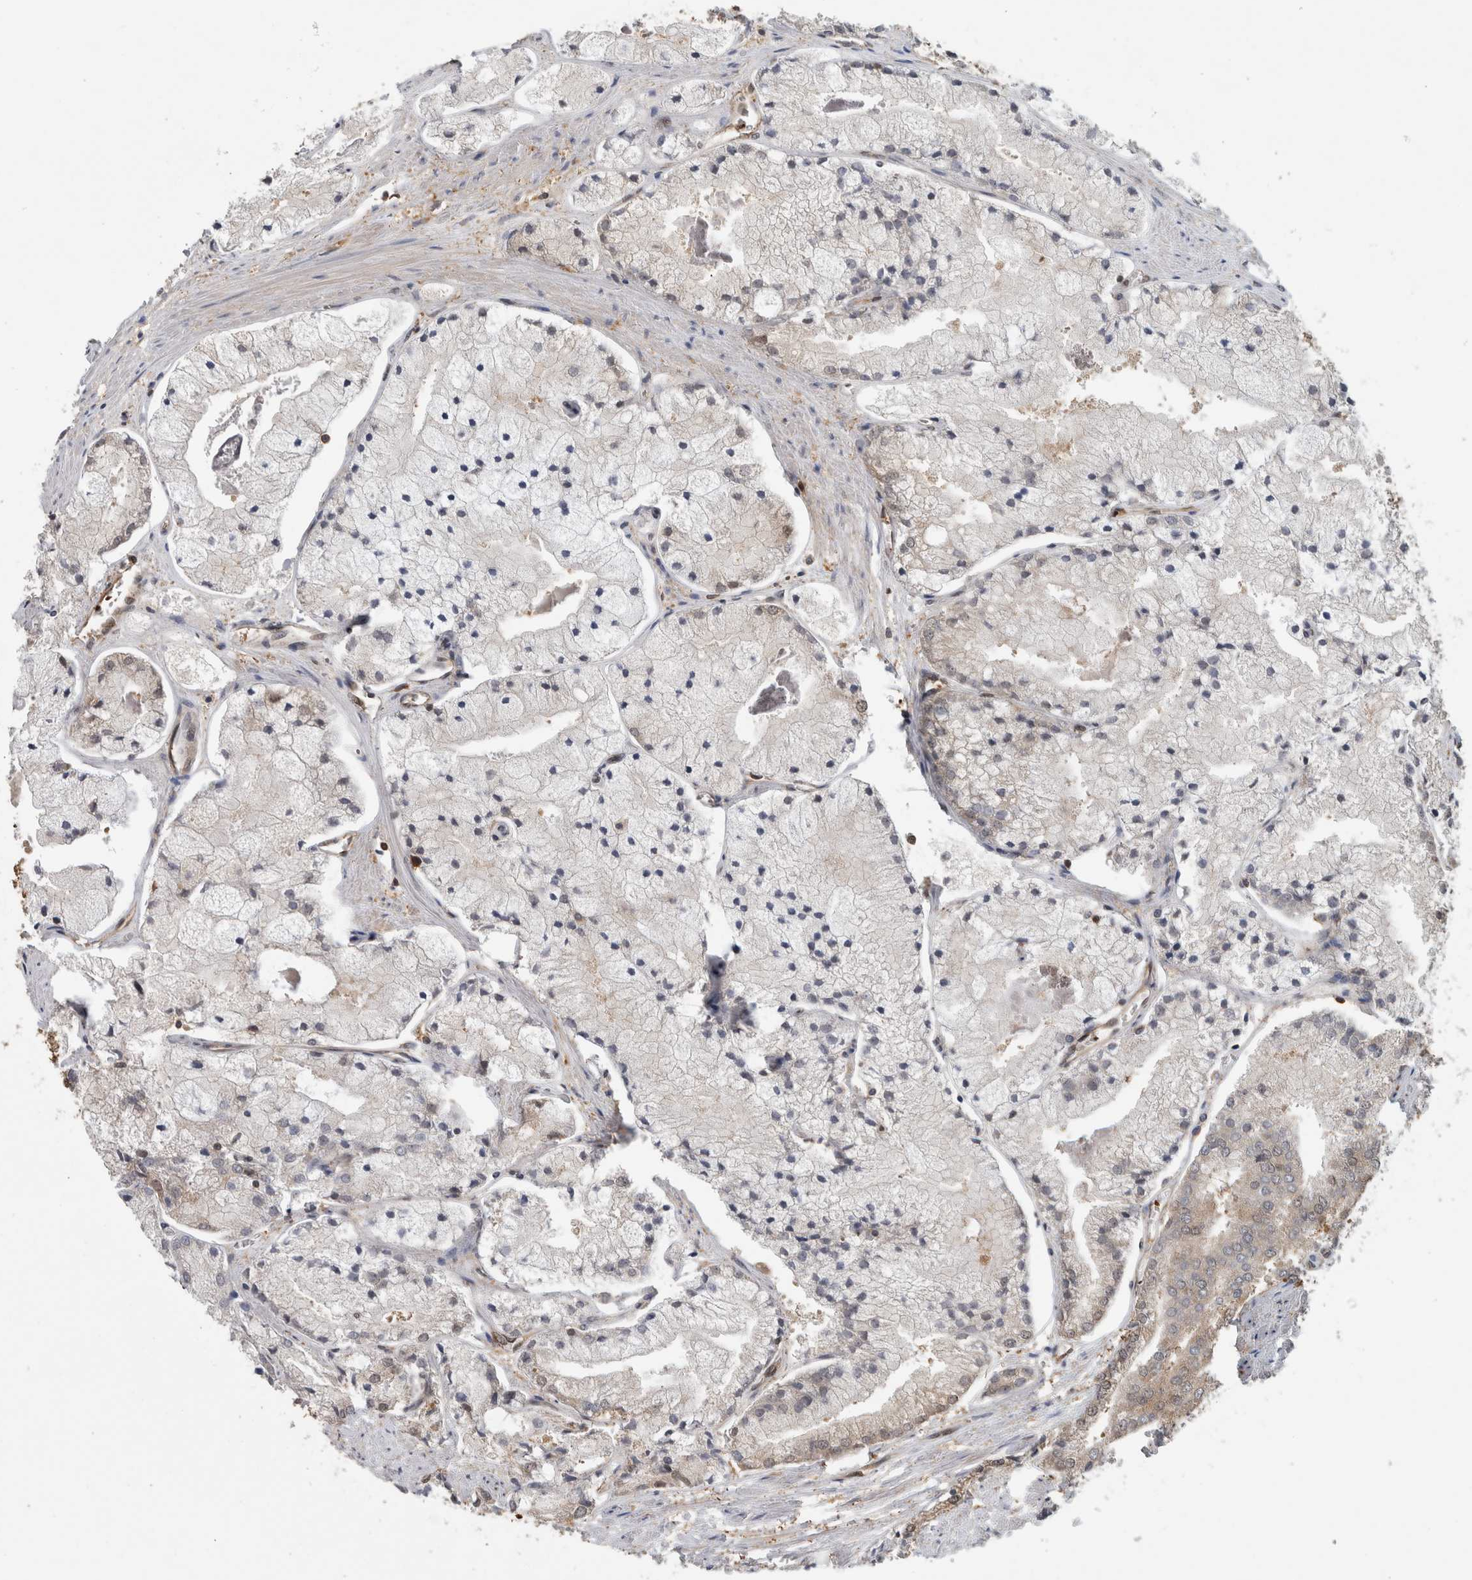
{"staining": {"intensity": "negative", "quantity": "none", "location": "none"}, "tissue": "prostate cancer", "cell_type": "Tumor cells", "image_type": "cancer", "snomed": [{"axis": "morphology", "description": "Adenocarcinoma, High grade"}, {"axis": "topography", "description": "Prostate"}], "caption": "Tumor cells are negative for protein expression in human prostate cancer.", "gene": "ASTN2", "patient": {"sex": "male", "age": 50}}